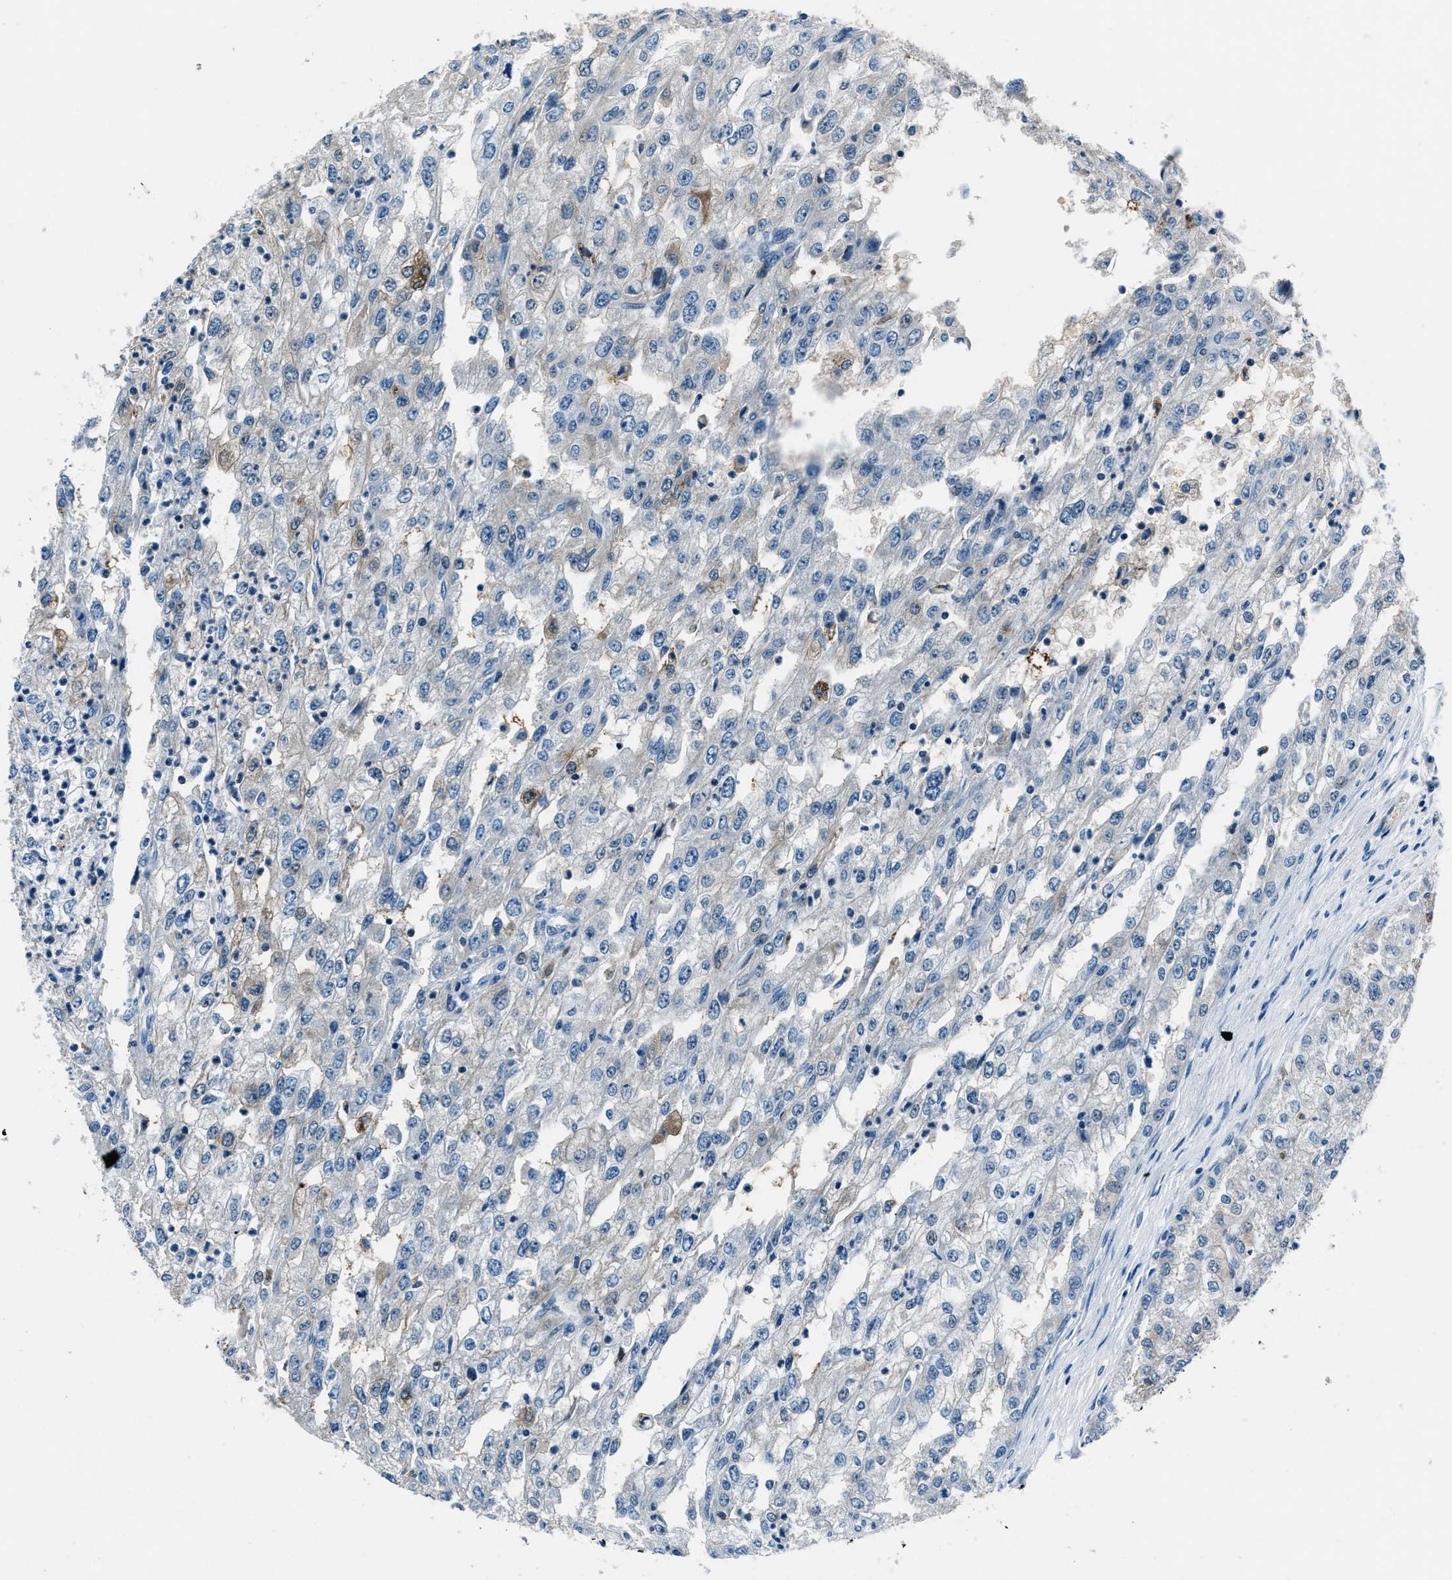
{"staining": {"intensity": "negative", "quantity": "none", "location": "none"}, "tissue": "renal cancer", "cell_type": "Tumor cells", "image_type": "cancer", "snomed": [{"axis": "morphology", "description": "Adenocarcinoma, NOS"}, {"axis": "topography", "description": "Kidney"}], "caption": "This is an immunohistochemistry (IHC) image of renal cancer. There is no expression in tumor cells.", "gene": "PTPDC1", "patient": {"sex": "female", "age": 54}}